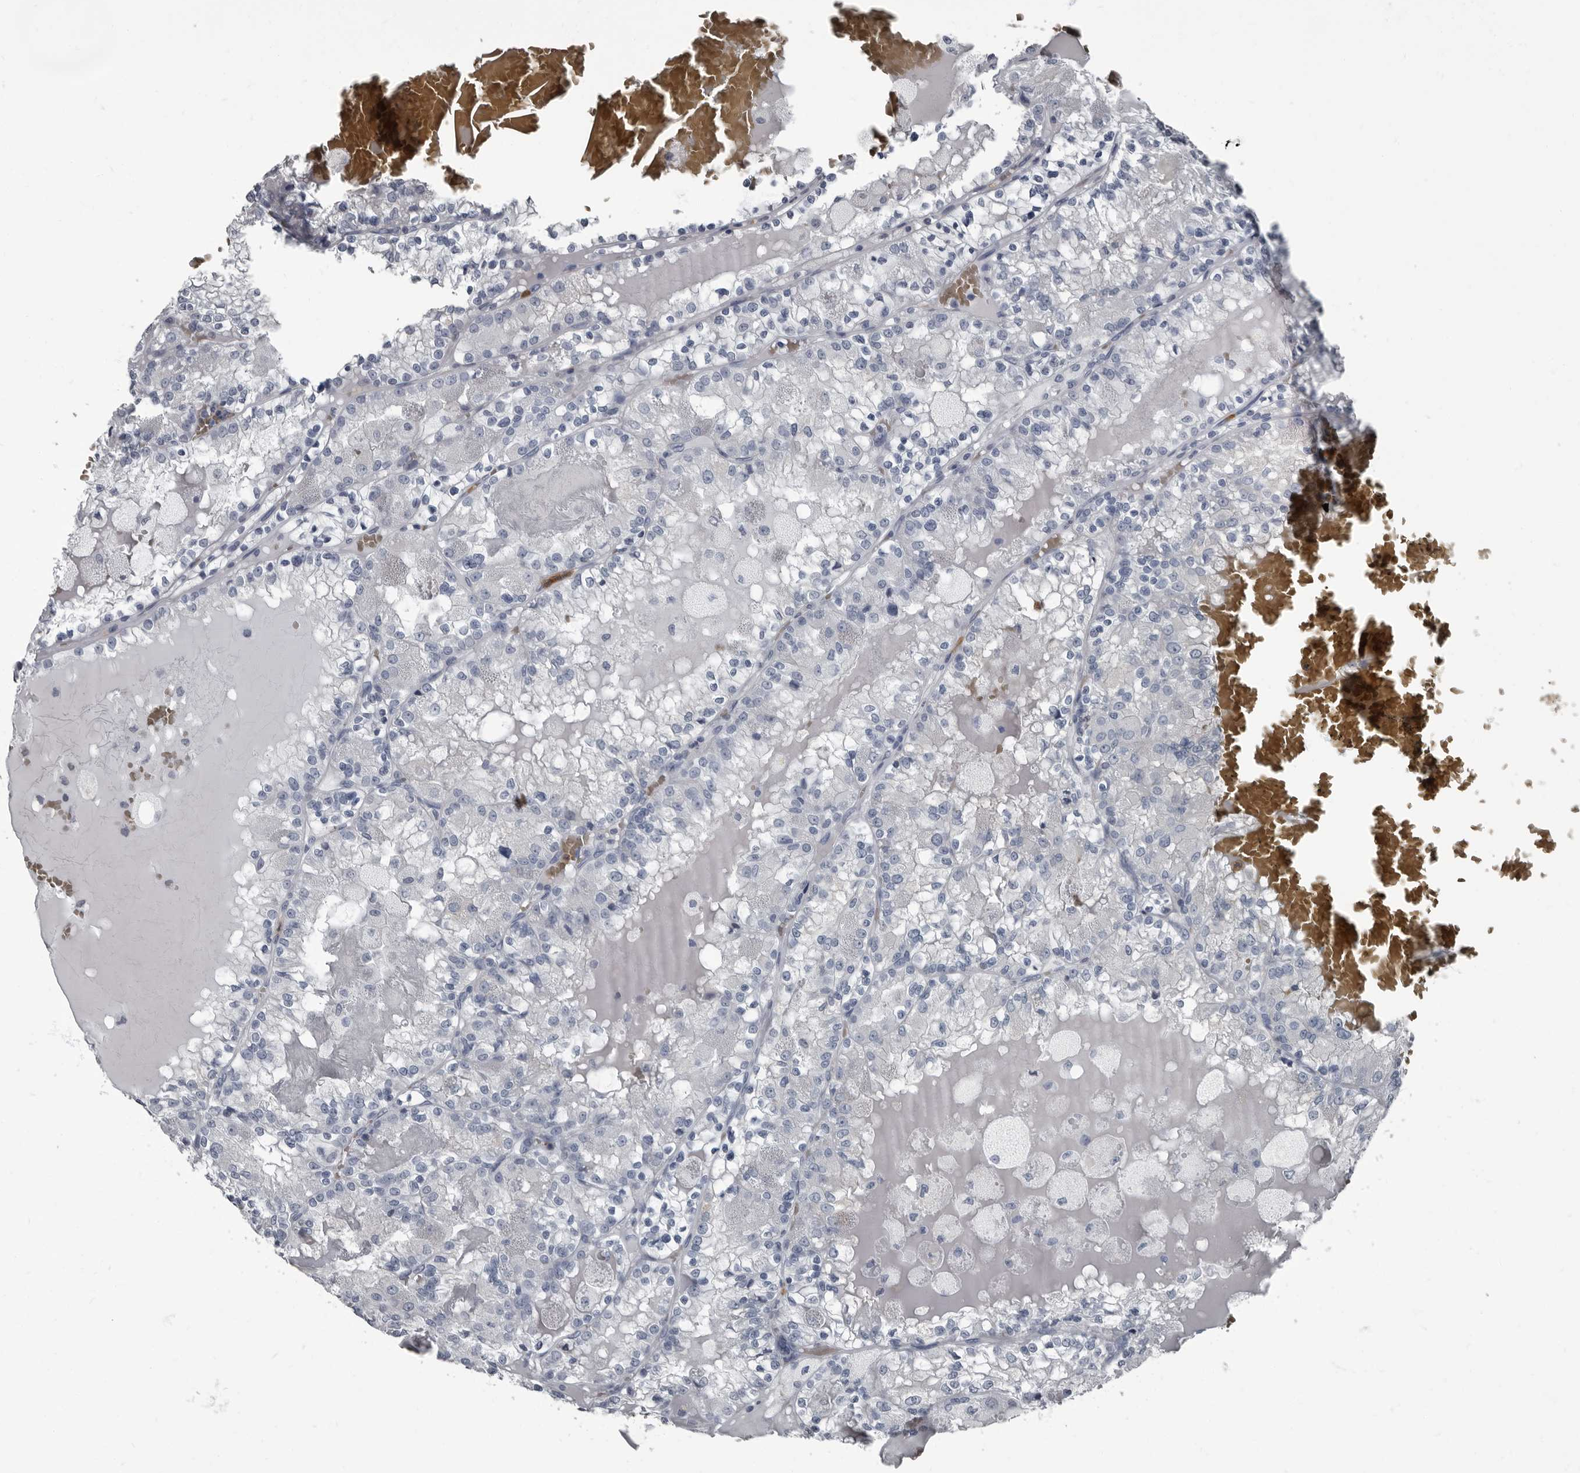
{"staining": {"intensity": "negative", "quantity": "none", "location": "none"}, "tissue": "renal cancer", "cell_type": "Tumor cells", "image_type": "cancer", "snomed": [{"axis": "morphology", "description": "Adenocarcinoma, NOS"}, {"axis": "topography", "description": "Kidney"}], "caption": "Protein analysis of renal cancer displays no significant expression in tumor cells. Brightfield microscopy of IHC stained with DAB (brown) and hematoxylin (blue), captured at high magnification.", "gene": "TPD52L1", "patient": {"sex": "female", "age": 56}}